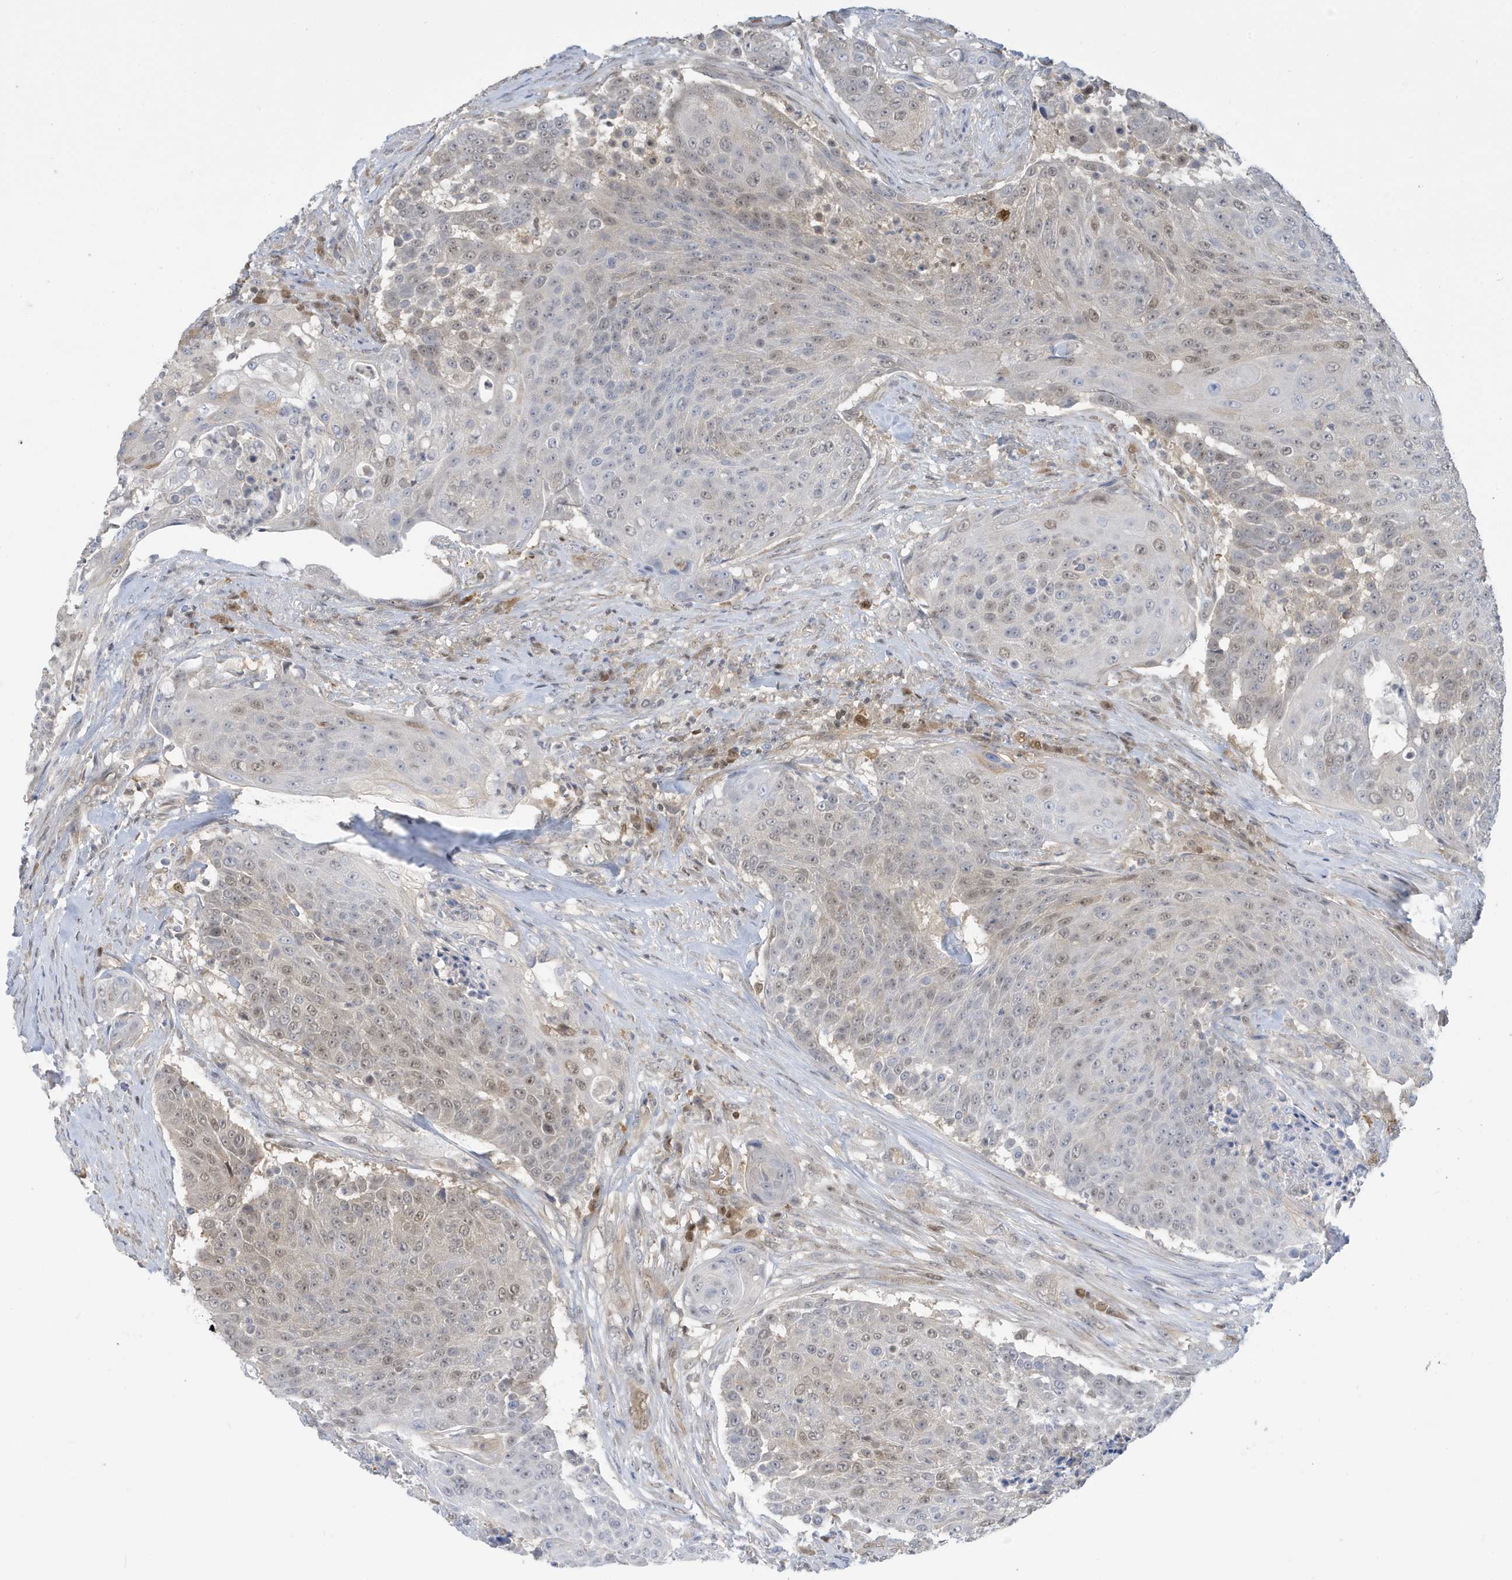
{"staining": {"intensity": "weak", "quantity": "25%-75%", "location": "nuclear"}, "tissue": "urothelial cancer", "cell_type": "Tumor cells", "image_type": "cancer", "snomed": [{"axis": "morphology", "description": "Urothelial carcinoma, High grade"}, {"axis": "topography", "description": "Urinary bladder"}], "caption": "Tumor cells exhibit low levels of weak nuclear staining in approximately 25%-75% of cells in human urothelial cancer.", "gene": "NCOA7", "patient": {"sex": "female", "age": 63}}